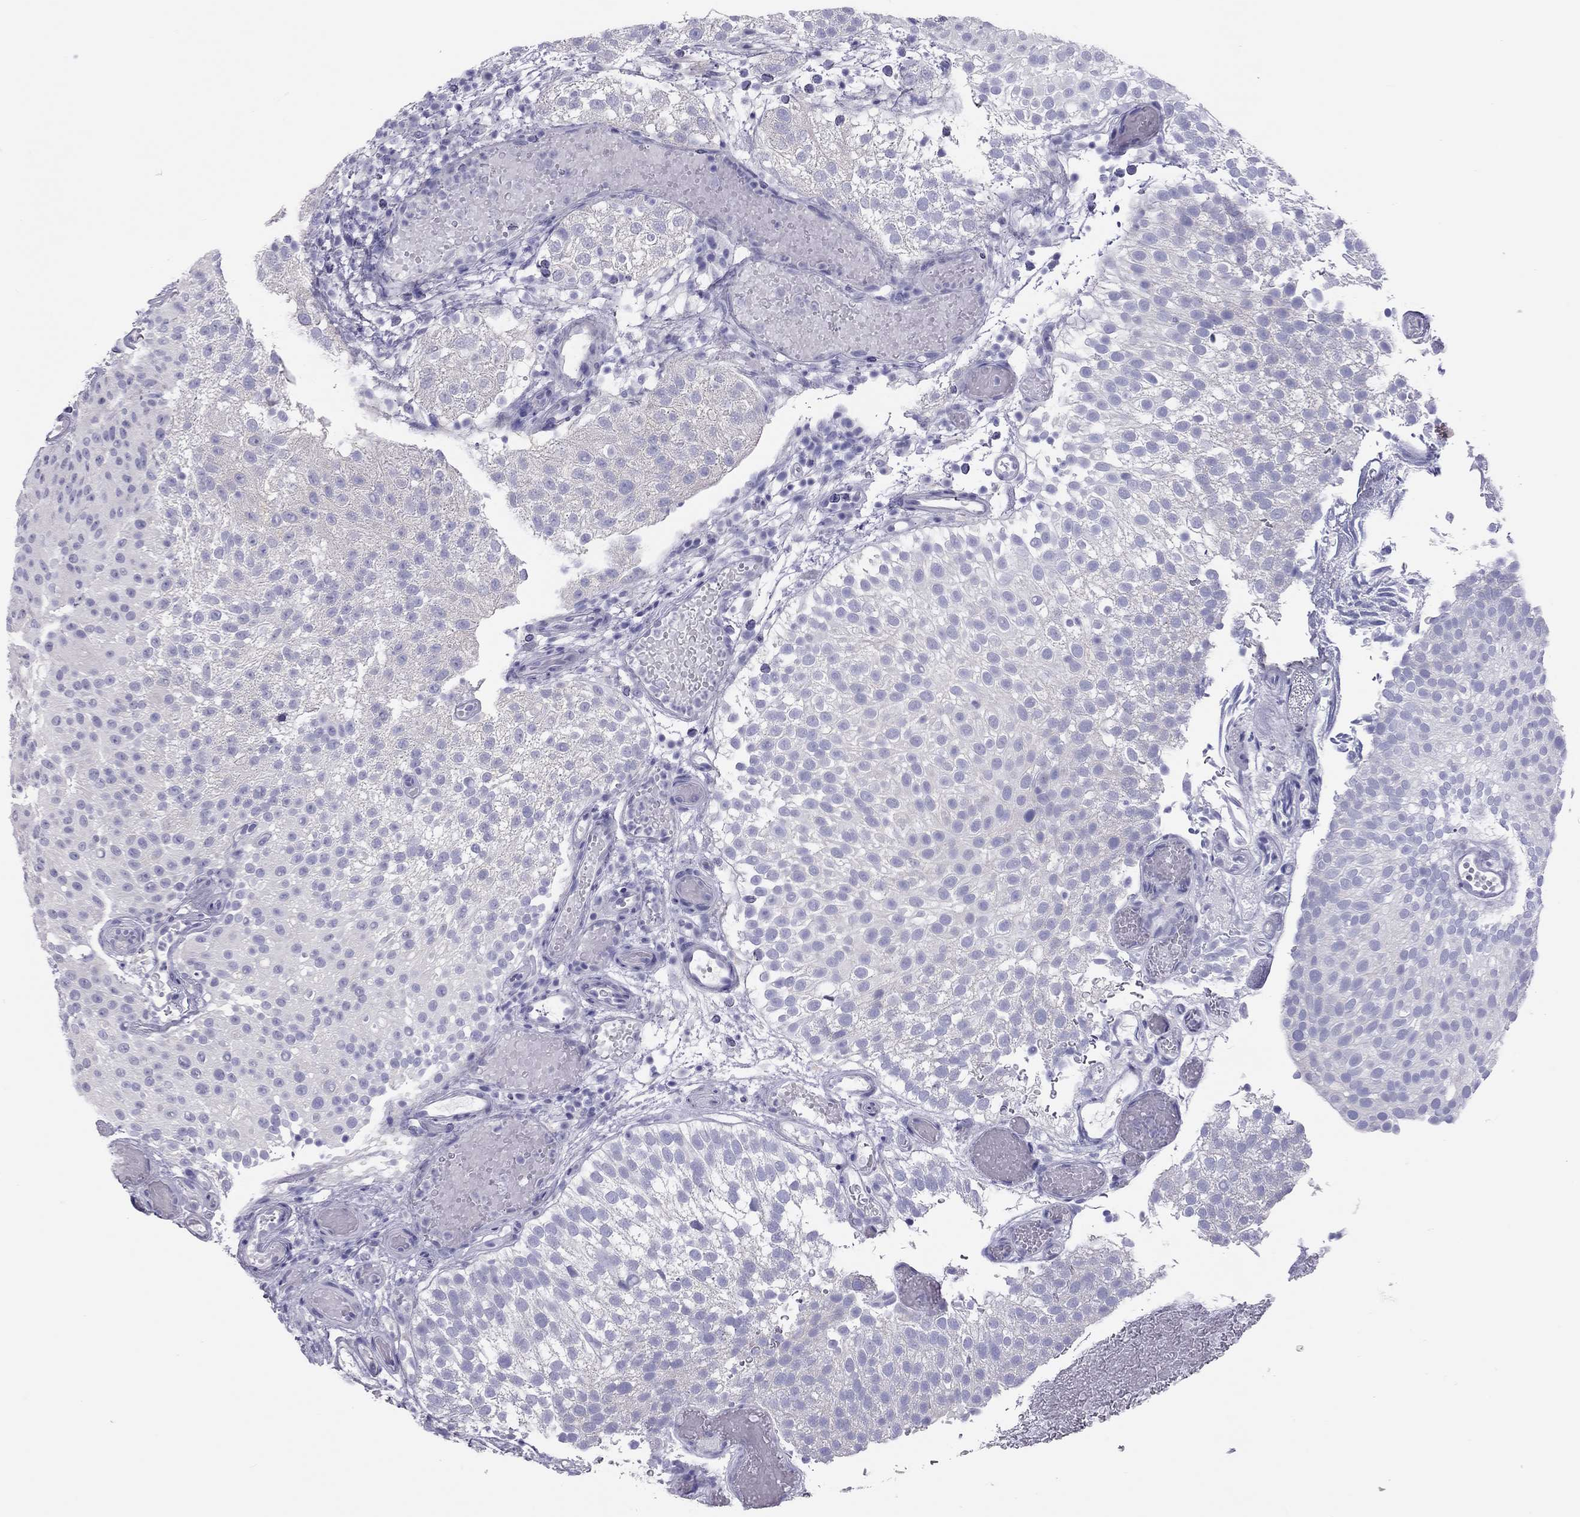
{"staining": {"intensity": "negative", "quantity": "none", "location": "none"}, "tissue": "urothelial cancer", "cell_type": "Tumor cells", "image_type": "cancer", "snomed": [{"axis": "morphology", "description": "Urothelial carcinoma, Low grade"}, {"axis": "topography", "description": "Urinary bladder"}], "caption": "IHC of urothelial cancer exhibits no staining in tumor cells.", "gene": "PSMB11", "patient": {"sex": "male", "age": 78}}